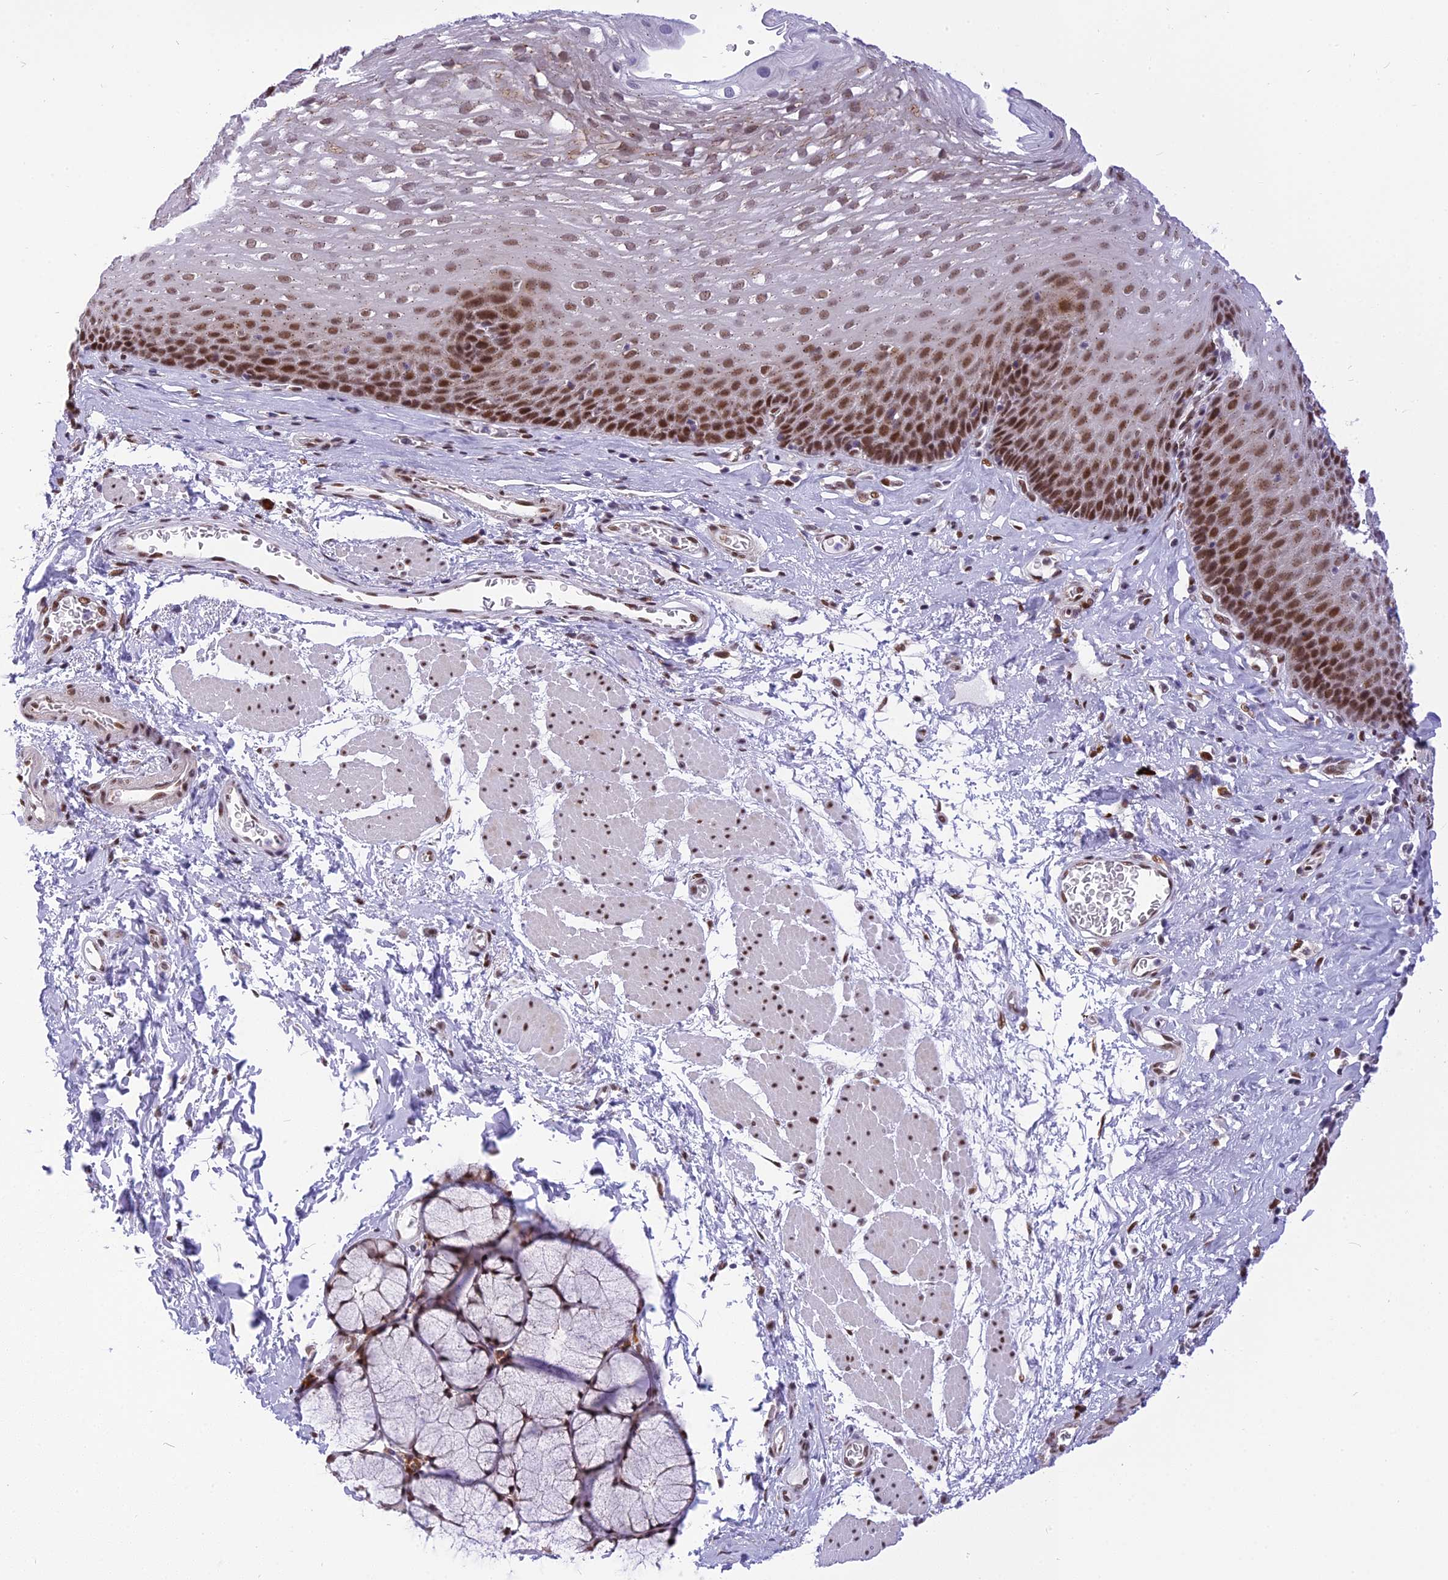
{"staining": {"intensity": "moderate", "quantity": "25%-75%", "location": "nuclear"}, "tissue": "esophagus", "cell_type": "Squamous epithelial cells", "image_type": "normal", "snomed": [{"axis": "morphology", "description": "Normal tissue, NOS"}, {"axis": "topography", "description": "Esophagus"}], "caption": "Immunohistochemistry (IHC) of normal human esophagus displays medium levels of moderate nuclear expression in approximately 25%-75% of squamous epithelial cells.", "gene": "IRF2BP1", "patient": {"sex": "female", "age": 66}}